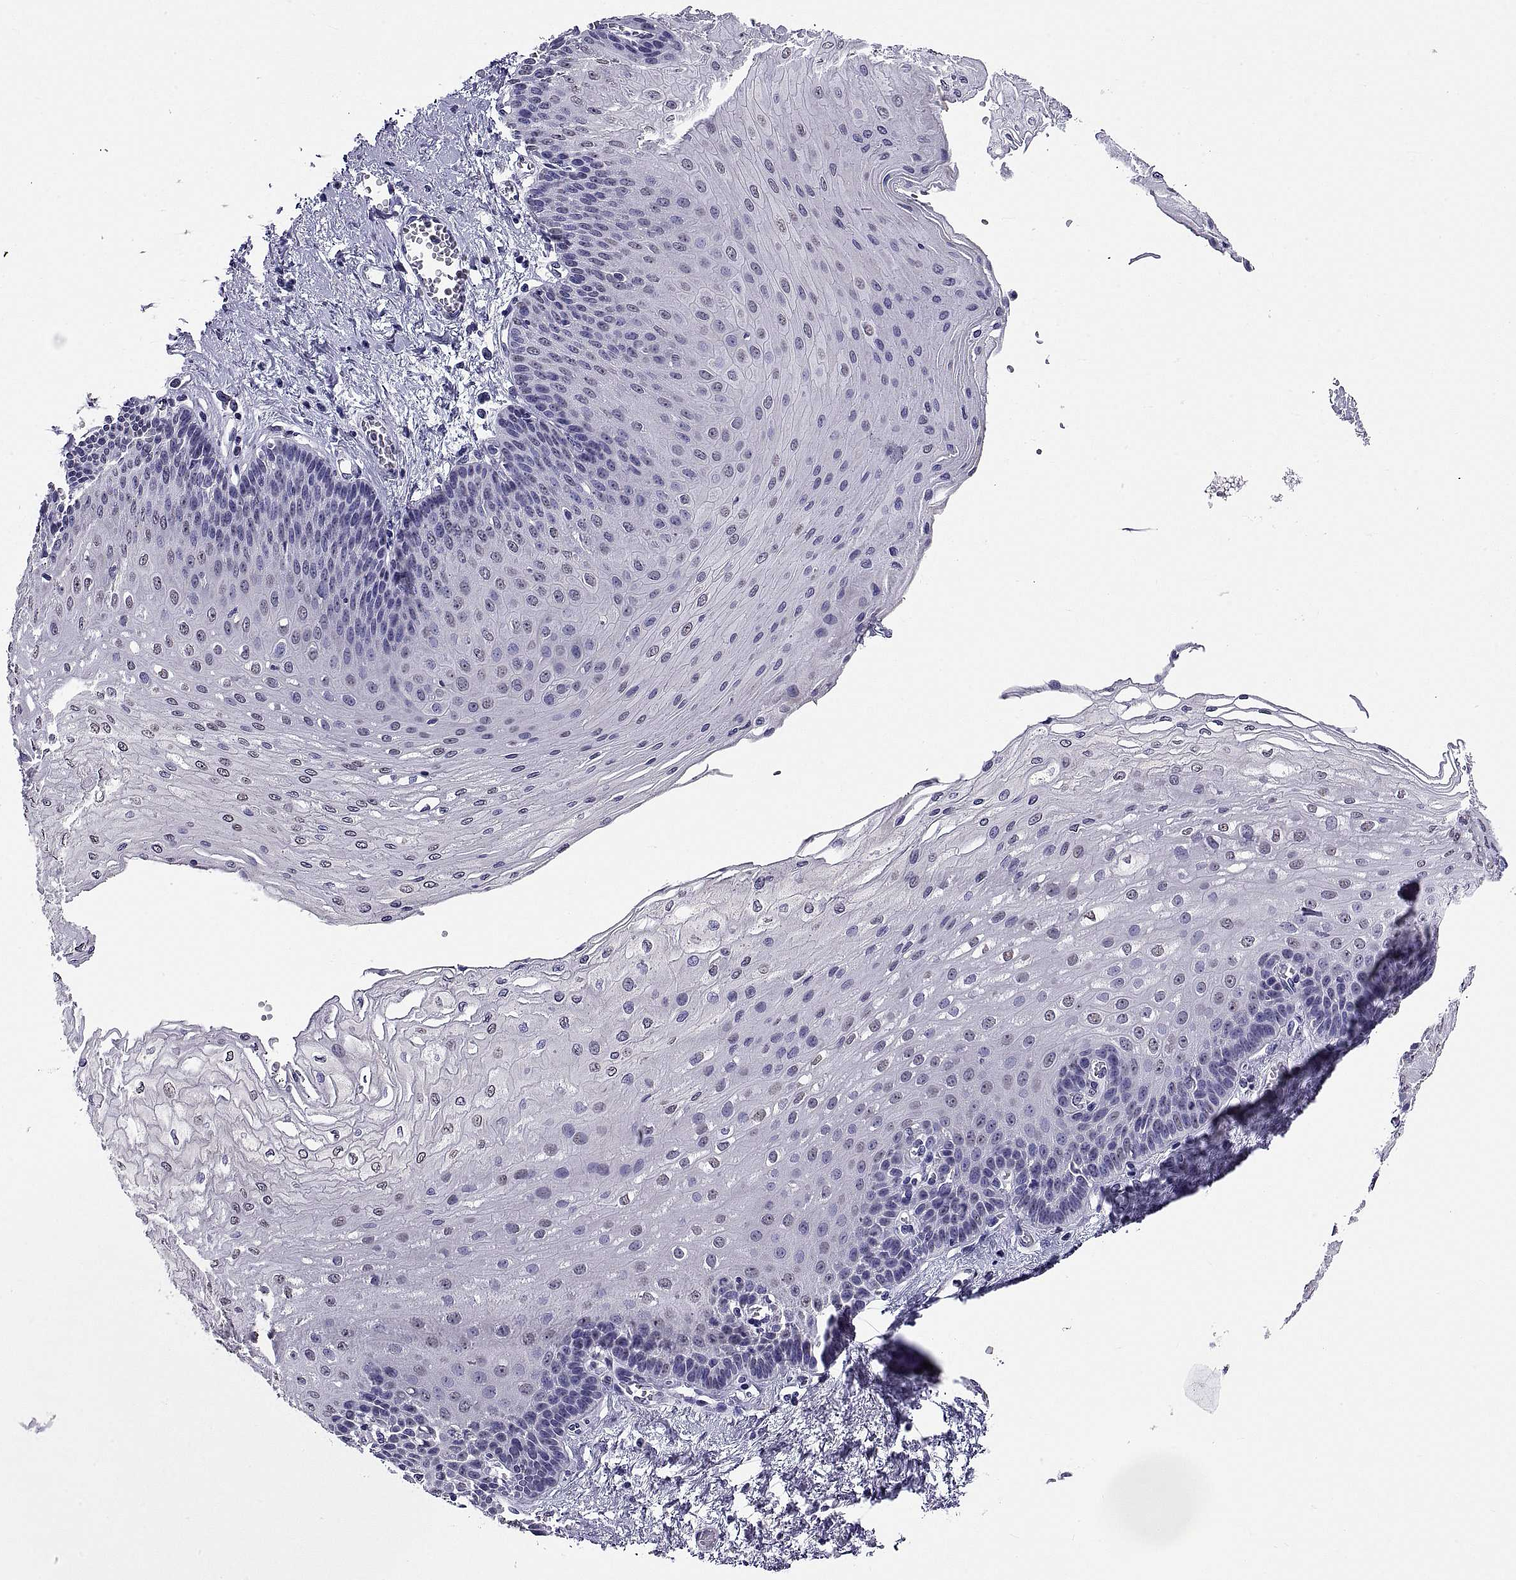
{"staining": {"intensity": "negative", "quantity": "none", "location": "none"}, "tissue": "esophagus", "cell_type": "Squamous epithelial cells", "image_type": "normal", "snomed": [{"axis": "morphology", "description": "Normal tissue, NOS"}, {"axis": "topography", "description": "Esophagus"}], "caption": "This is a photomicrograph of immunohistochemistry (IHC) staining of unremarkable esophagus, which shows no positivity in squamous epithelial cells.", "gene": "TGFBR3L", "patient": {"sex": "female", "age": 62}}